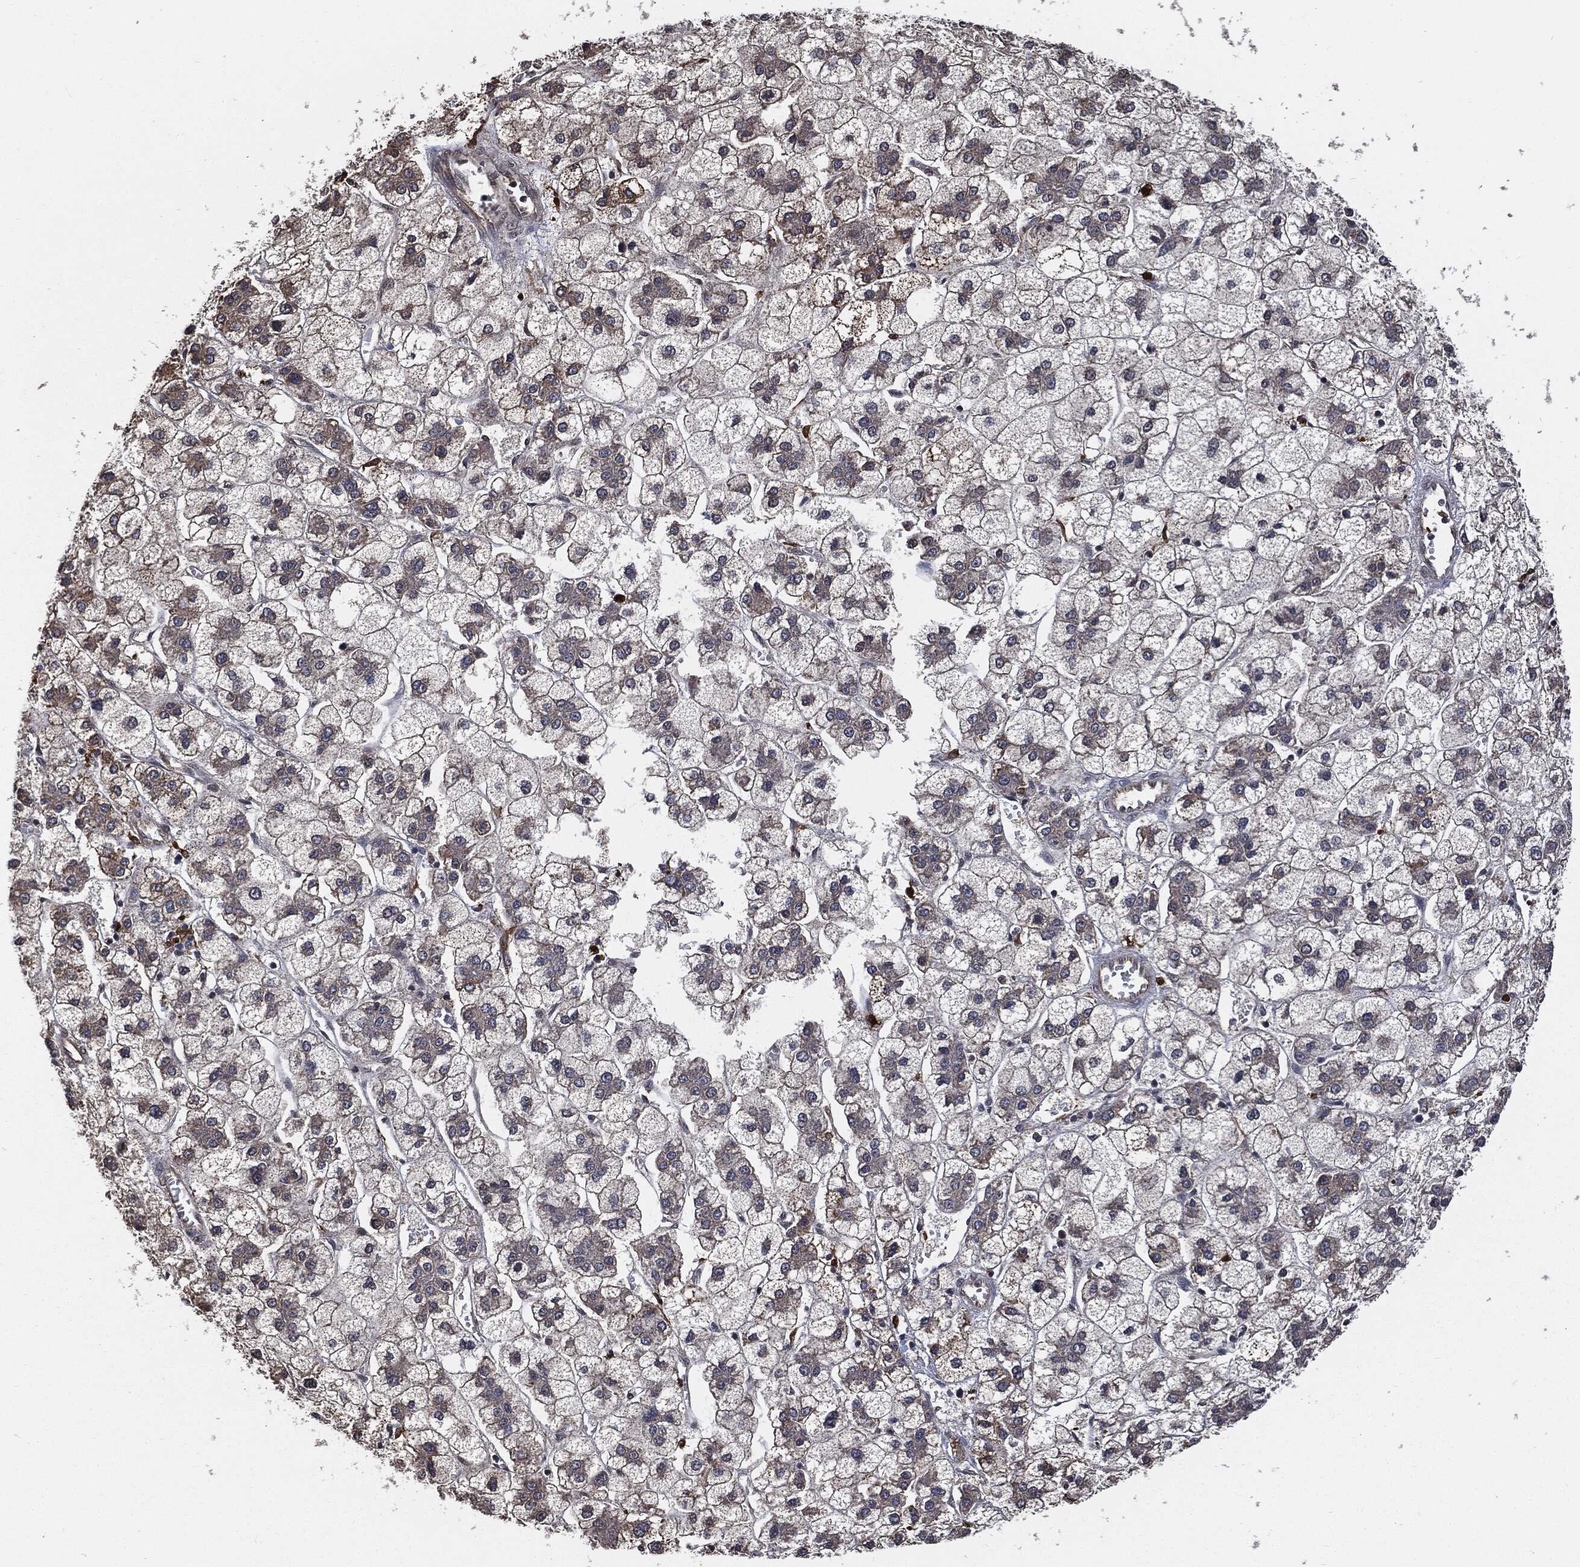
{"staining": {"intensity": "negative", "quantity": "none", "location": "none"}, "tissue": "liver cancer", "cell_type": "Tumor cells", "image_type": "cancer", "snomed": [{"axis": "morphology", "description": "Carcinoma, Hepatocellular, NOS"}, {"axis": "topography", "description": "Liver"}], "caption": "Liver hepatocellular carcinoma stained for a protein using immunohistochemistry (IHC) reveals no expression tumor cells.", "gene": "S100A9", "patient": {"sex": "male", "age": 73}}